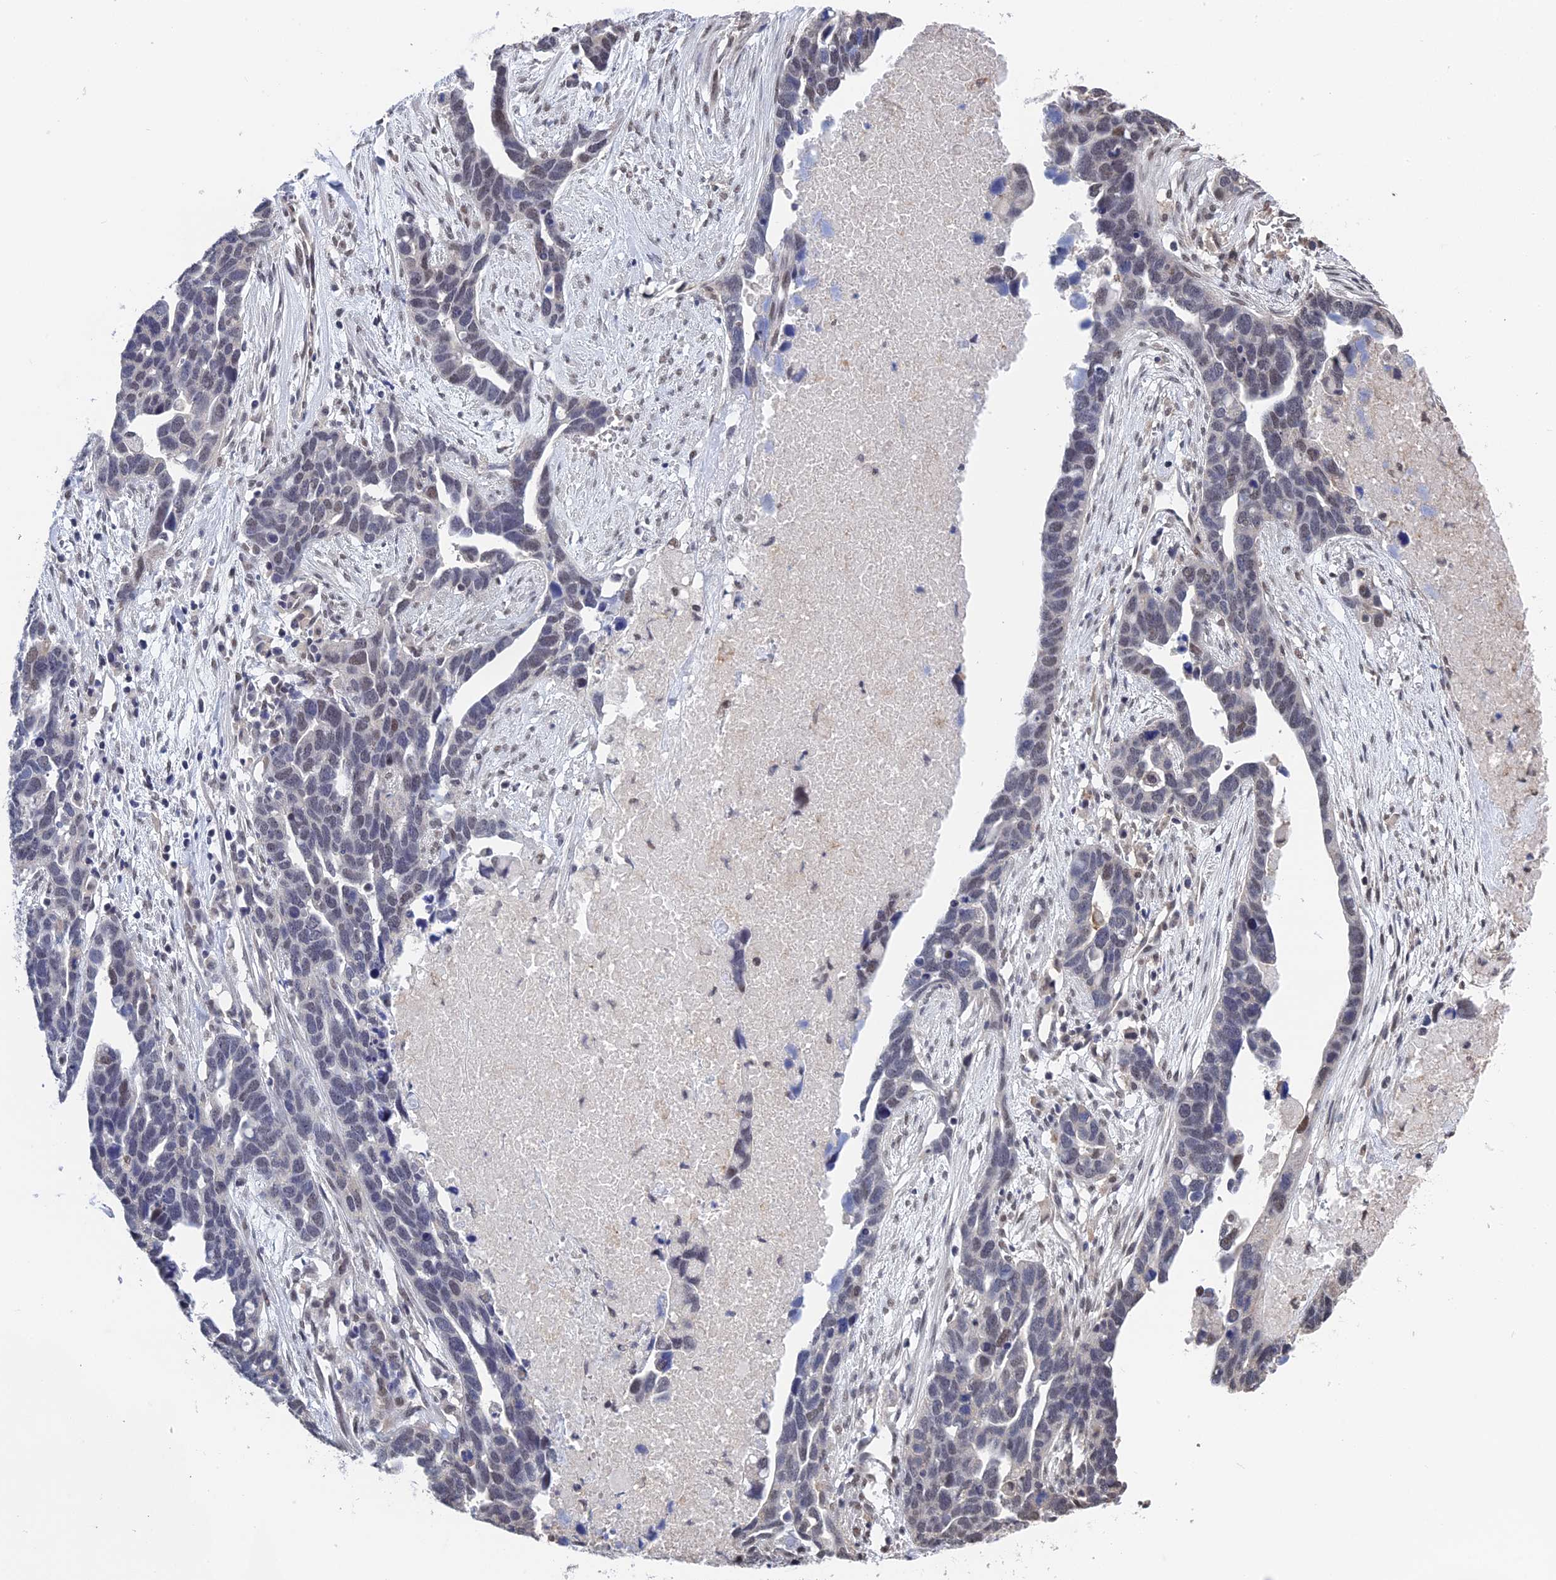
{"staining": {"intensity": "moderate", "quantity": "<25%", "location": "nuclear"}, "tissue": "ovarian cancer", "cell_type": "Tumor cells", "image_type": "cancer", "snomed": [{"axis": "morphology", "description": "Cystadenocarcinoma, serous, NOS"}, {"axis": "topography", "description": "Ovary"}], "caption": "Serous cystadenocarcinoma (ovarian) stained with DAB (3,3'-diaminobenzidine) IHC exhibits low levels of moderate nuclear staining in about <25% of tumor cells.", "gene": "TSSC4", "patient": {"sex": "female", "age": 54}}